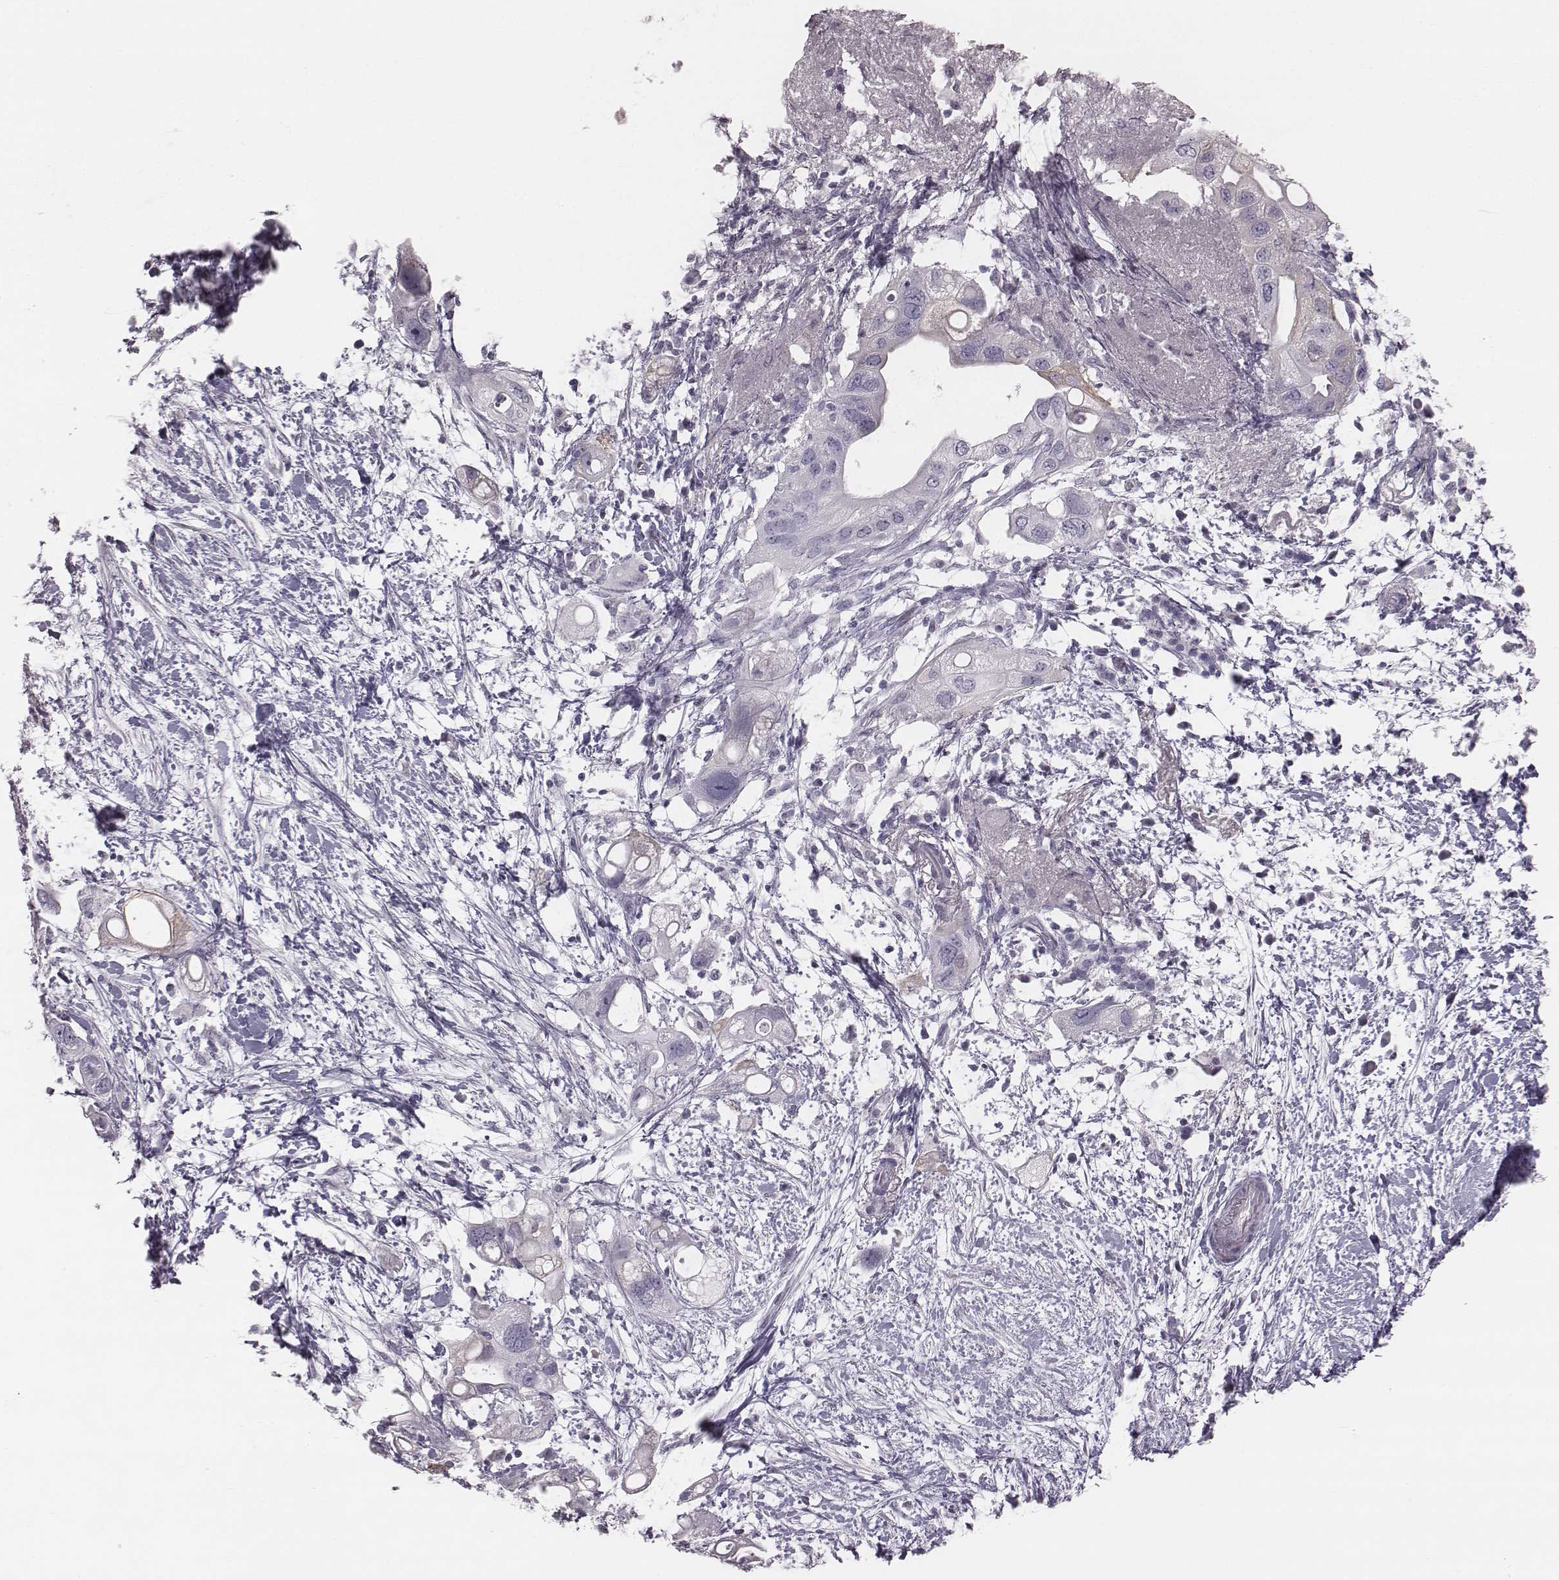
{"staining": {"intensity": "negative", "quantity": "none", "location": "none"}, "tissue": "pancreatic cancer", "cell_type": "Tumor cells", "image_type": "cancer", "snomed": [{"axis": "morphology", "description": "Adenocarcinoma, NOS"}, {"axis": "topography", "description": "Pancreas"}], "caption": "Immunohistochemistry (IHC) image of pancreatic cancer (adenocarcinoma) stained for a protein (brown), which displays no staining in tumor cells. (DAB (3,3'-diaminobenzidine) IHC, high magnification).", "gene": "C6orf58", "patient": {"sex": "female", "age": 72}}